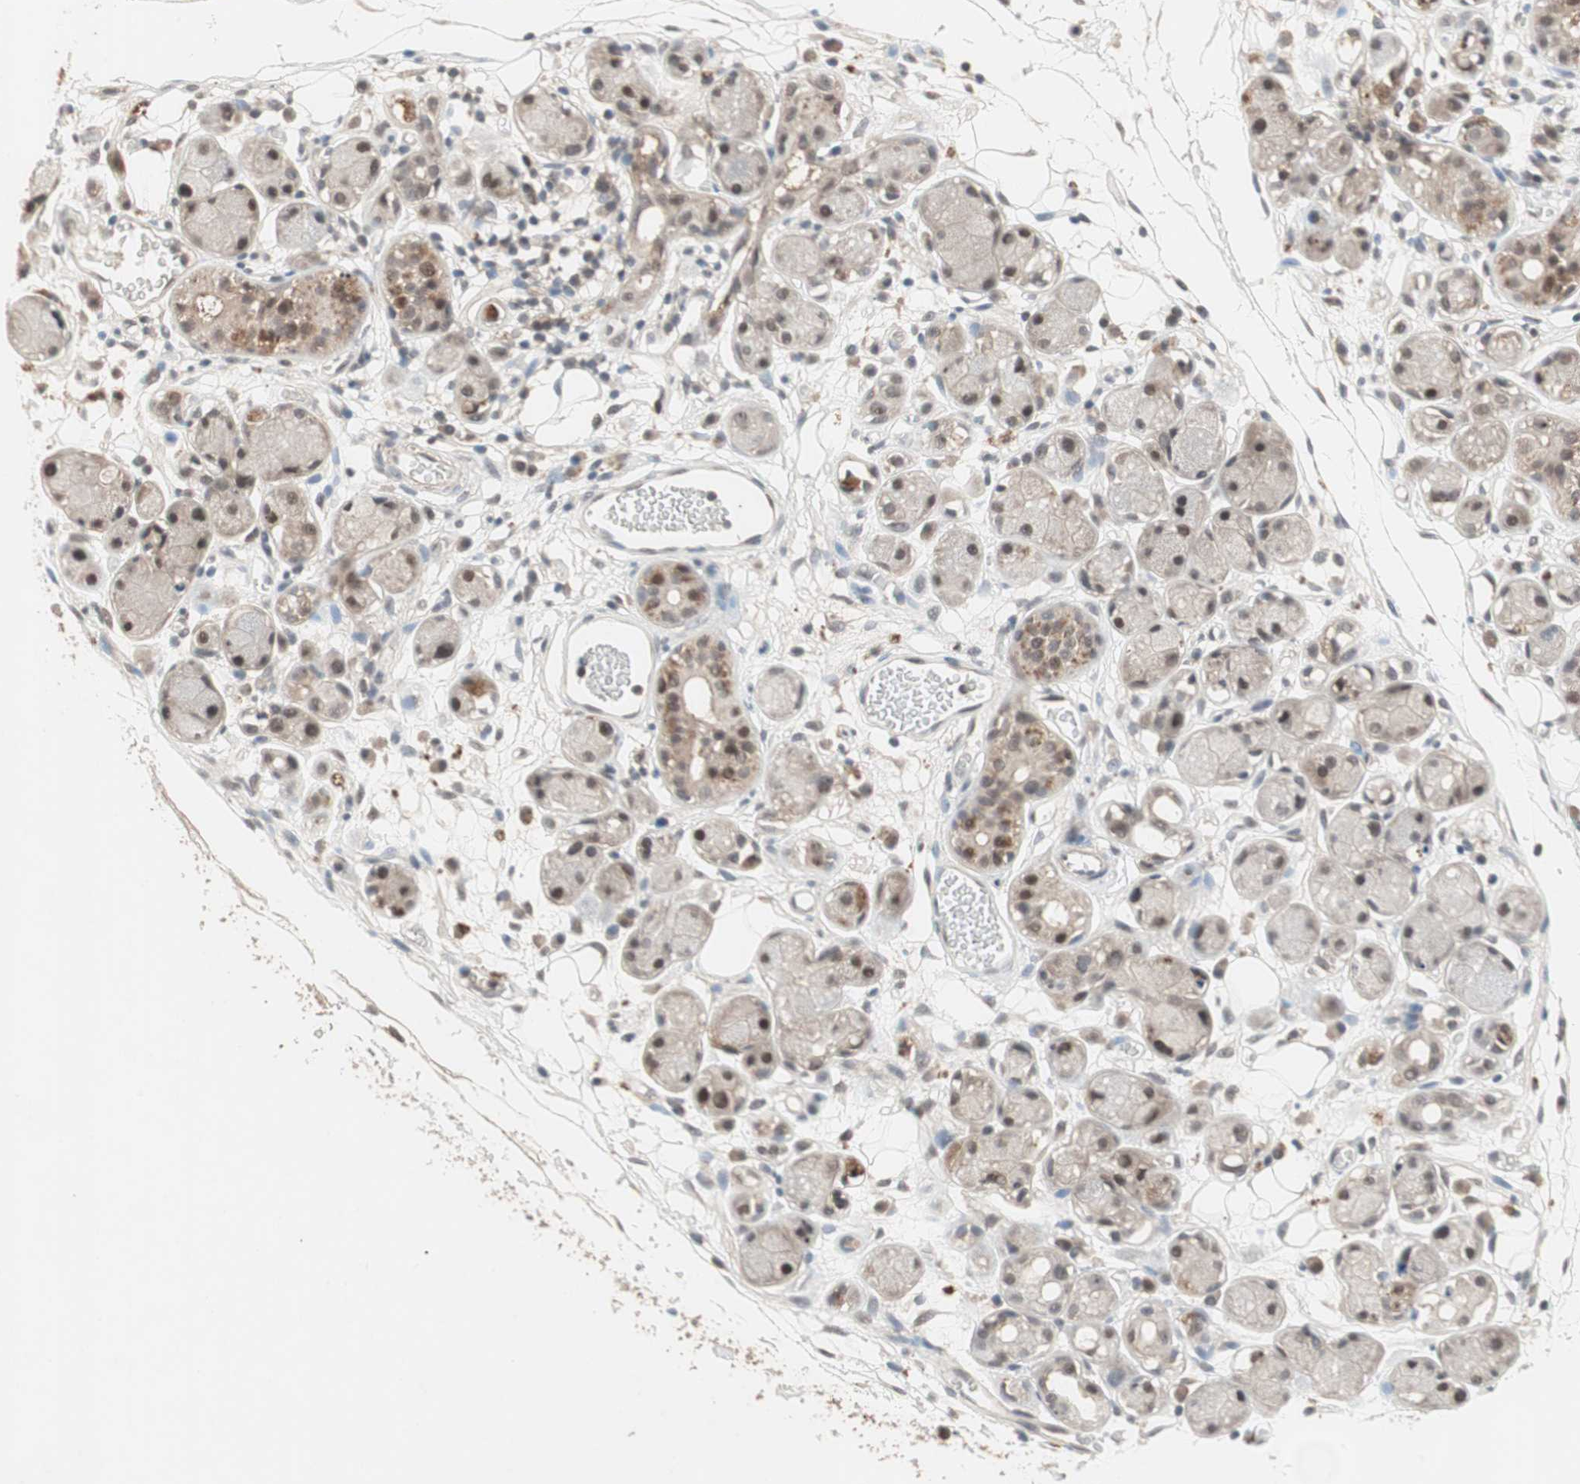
{"staining": {"intensity": "moderate", "quantity": ">75%", "location": "cytoplasmic/membranous"}, "tissue": "adipose tissue", "cell_type": "Adipocytes", "image_type": "normal", "snomed": [{"axis": "morphology", "description": "Normal tissue, NOS"}, {"axis": "morphology", "description": "Inflammation, NOS"}, {"axis": "topography", "description": "Vascular tissue"}, {"axis": "topography", "description": "Salivary gland"}], "caption": "A brown stain shows moderate cytoplasmic/membranous positivity of a protein in adipocytes of benign adipose tissue. (IHC, brightfield microscopy, high magnification).", "gene": "GART", "patient": {"sex": "female", "age": 75}}